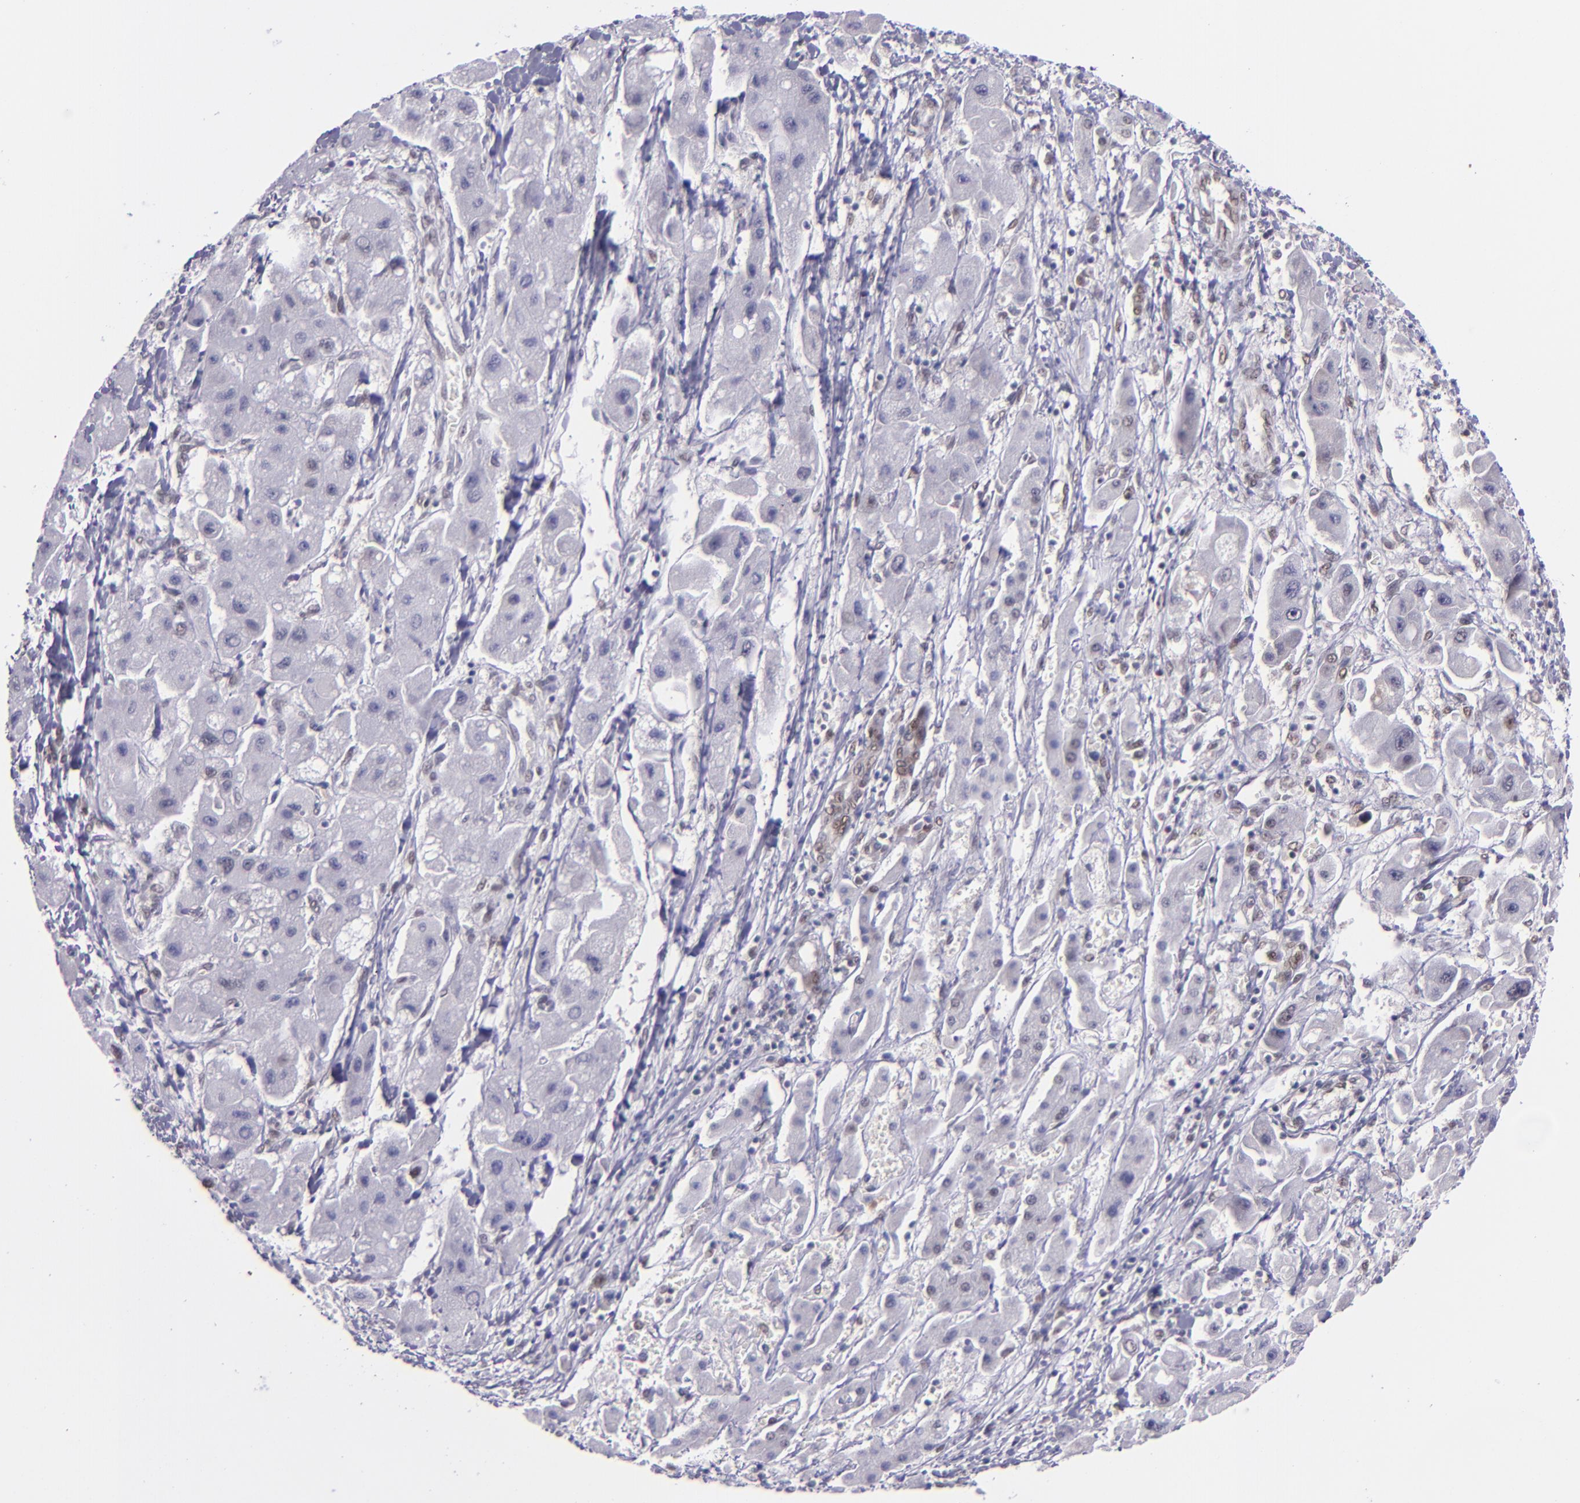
{"staining": {"intensity": "negative", "quantity": "none", "location": "none"}, "tissue": "liver cancer", "cell_type": "Tumor cells", "image_type": "cancer", "snomed": [{"axis": "morphology", "description": "Carcinoma, Hepatocellular, NOS"}, {"axis": "topography", "description": "Liver"}], "caption": "Immunohistochemistry (IHC) photomicrograph of neoplastic tissue: human hepatocellular carcinoma (liver) stained with DAB demonstrates no significant protein staining in tumor cells. Brightfield microscopy of immunohistochemistry (IHC) stained with DAB (brown) and hematoxylin (blue), captured at high magnification.", "gene": "BAG1", "patient": {"sex": "male", "age": 24}}